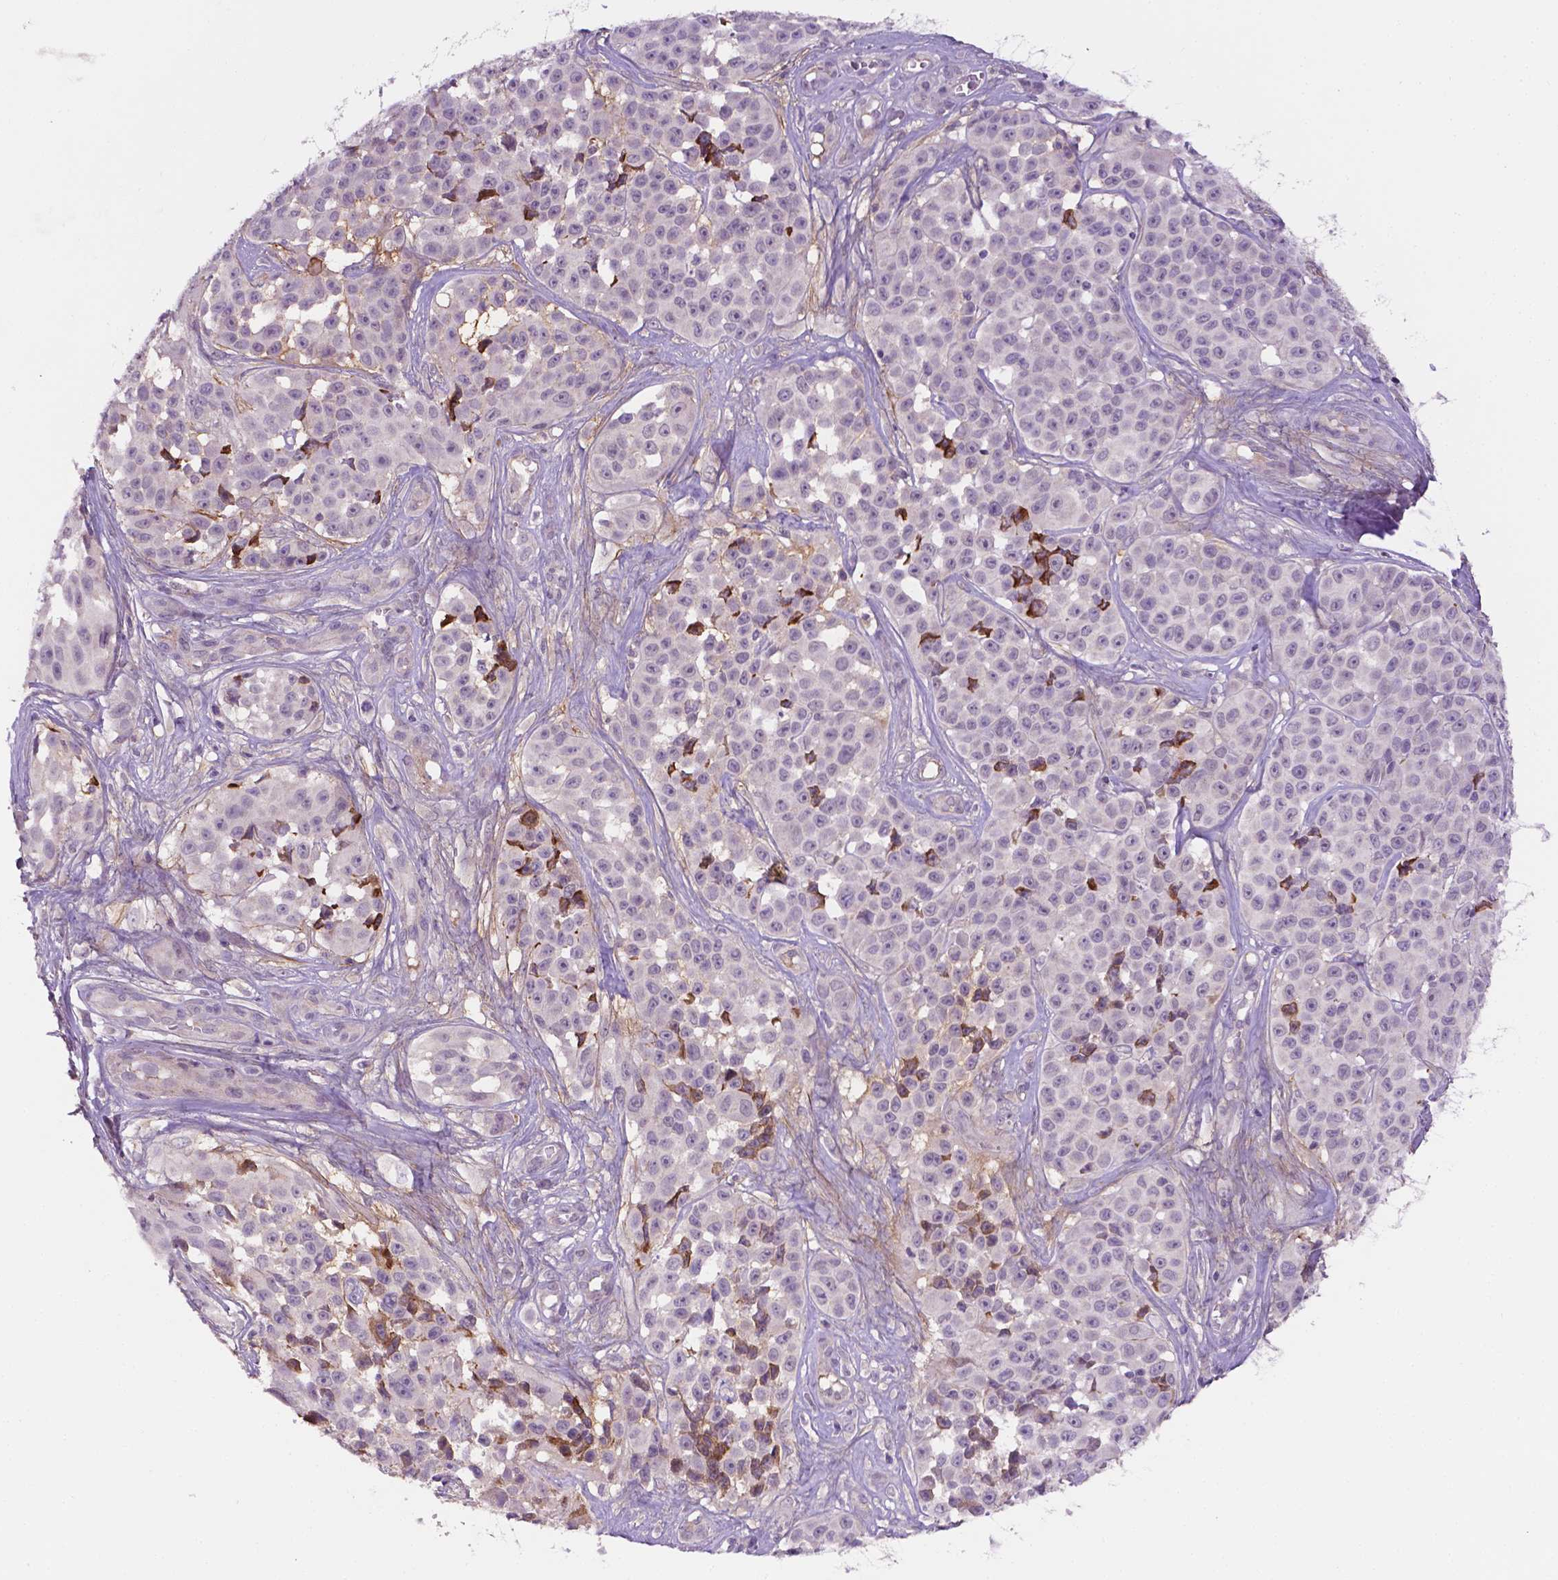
{"staining": {"intensity": "moderate", "quantity": "<25%", "location": "cytoplasmic/membranous"}, "tissue": "melanoma", "cell_type": "Tumor cells", "image_type": "cancer", "snomed": [{"axis": "morphology", "description": "Malignant melanoma, NOS"}, {"axis": "topography", "description": "Skin"}], "caption": "Immunohistochemical staining of human malignant melanoma reveals low levels of moderate cytoplasmic/membranous protein expression in approximately <25% of tumor cells.", "gene": "FBLN1", "patient": {"sex": "female", "age": 88}}